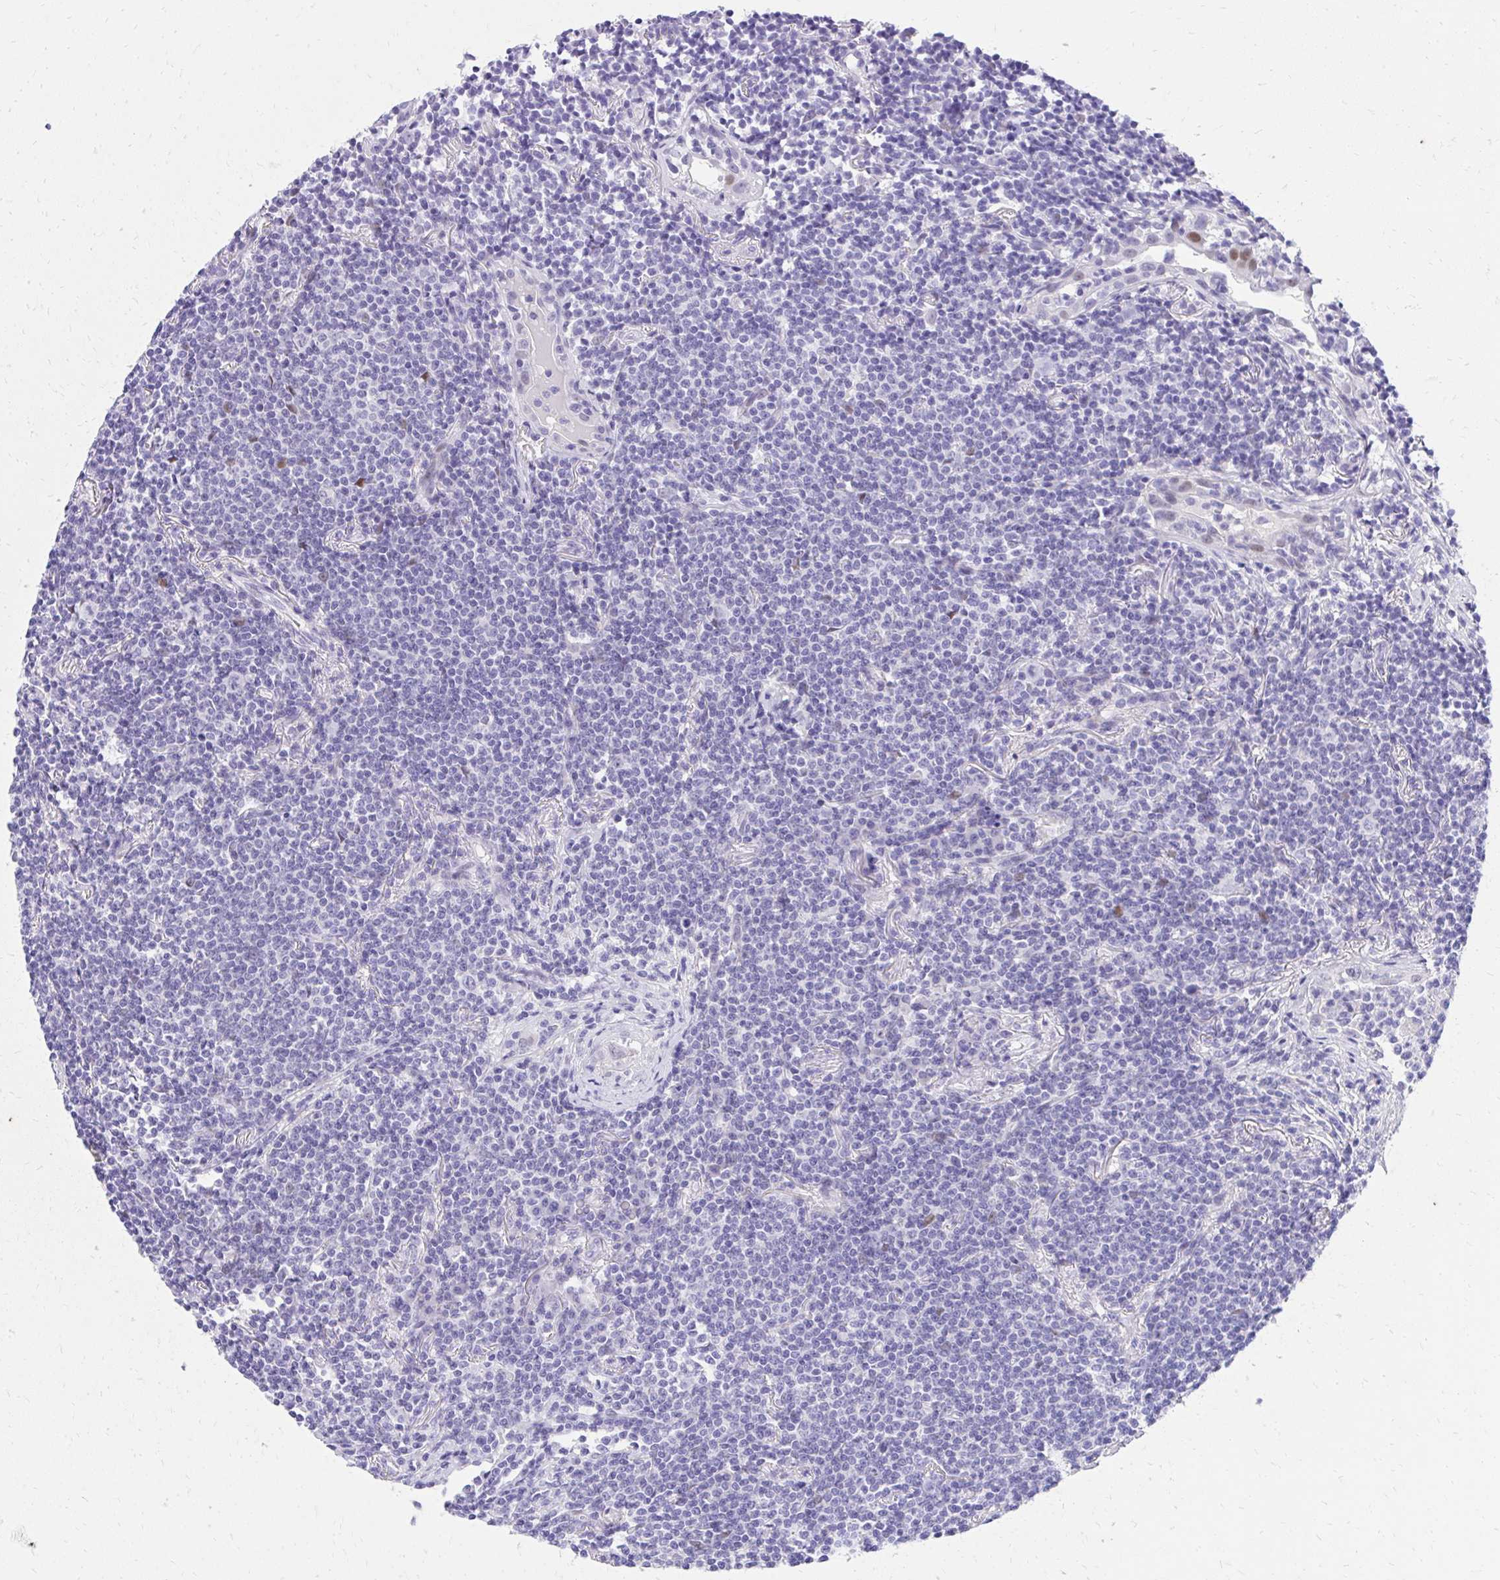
{"staining": {"intensity": "negative", "quantity": "none", "location": "none"}, "tissue": "lymphoma", "cell_type": "Tumor cells", "image_type": "cancer", "snomed": [{"axis": "morphology", "description": "Malignant lymphoma, non-Hodgkin's type, Low grade"}, {"axis": "topography", "description": "Lung"}], "caption": "There is no significant expression in tumor cells of malignant lymphoma, non-Hodgkin's type (low-grade). (DAB IHC visualized using brightfield microscopy, high magnification).", "gene": "KLK1", "patient": {"sex": "female", "age": 71}}